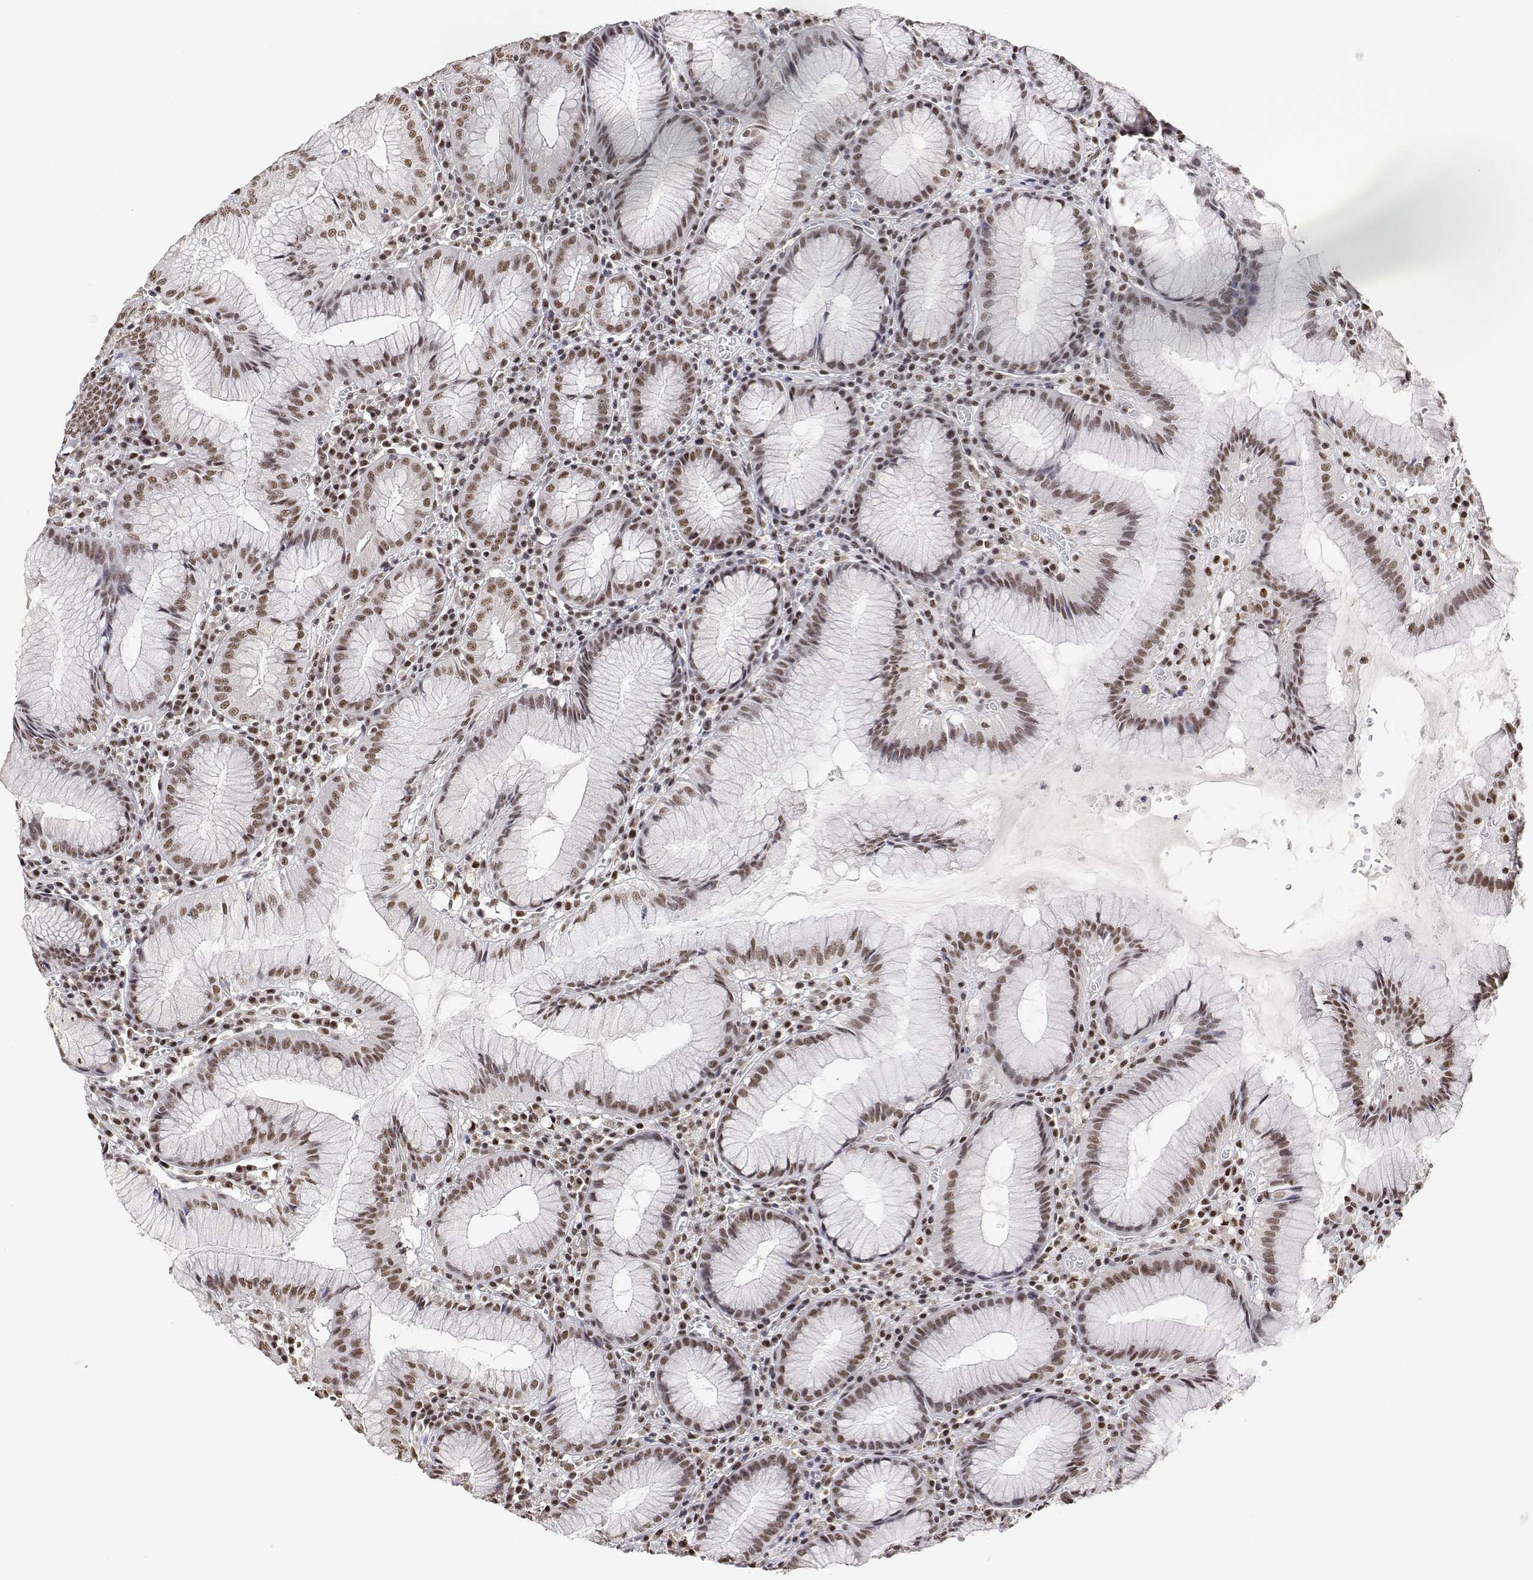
{"staining": {"intensity": "moderate", "quantity": ">75%", "location": "nuclear"}, "tissue": "stomach", "cell_type": "Glandular cells", "image_type": "normal", "snomed": [{"axis": "morphology", "description": "Normal tissue, NOS"}, {"axis": "topography", "description": "Stomach"}], "caption": "High-magnification brightfield microscopy of normal stomach stained with DAB (brown) and counterstained with hematoxylin (blue). glandular cells exhibit moderate nuclear positivity is present in about>75% of cells.", "gene": "ADAR", "patient": {"sex": "male", "age": 55}}